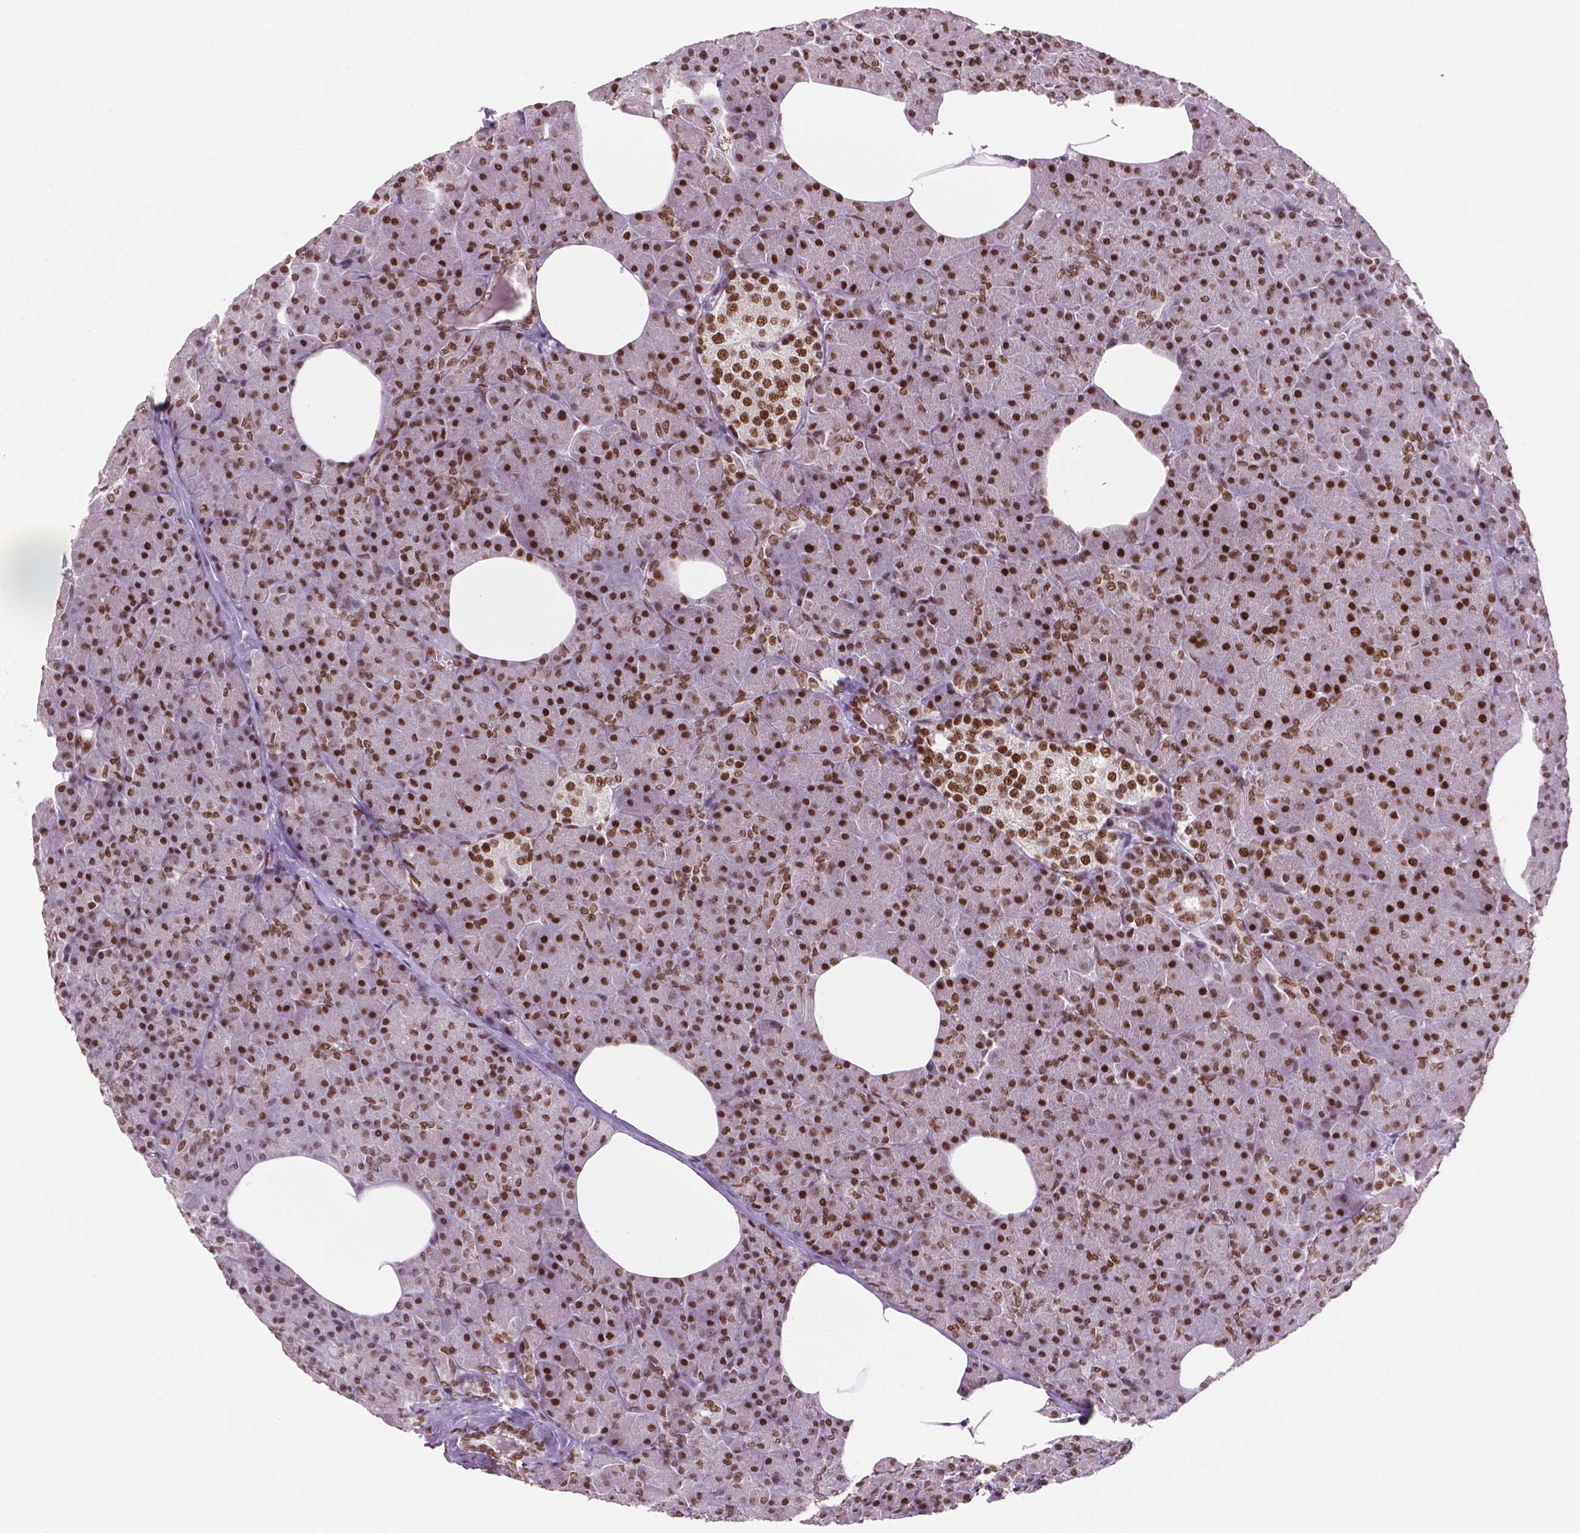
{"staining": {"intensity": "strong", "quantity": "25%-75%", "location": "nuclear"}, "tissue": "pancreas", "cell_type": "Exocrine glandular cells", "image_type": "normal", "snomed": [{"axis": "morphology", "description": "Normal tissue, NOS"}, {"axis": "topography", "description": "Pancreas"}], "caption": "IHC micrograph of normal pancreas: human pancreas stained using IHC shows high levels of strong protein expression localized specifically in the nuclear of exocrine glandular cells, appearing as a nuclear brown color.", "gene": "MLH1", "patient": {"sex": "female", "age": 45}}